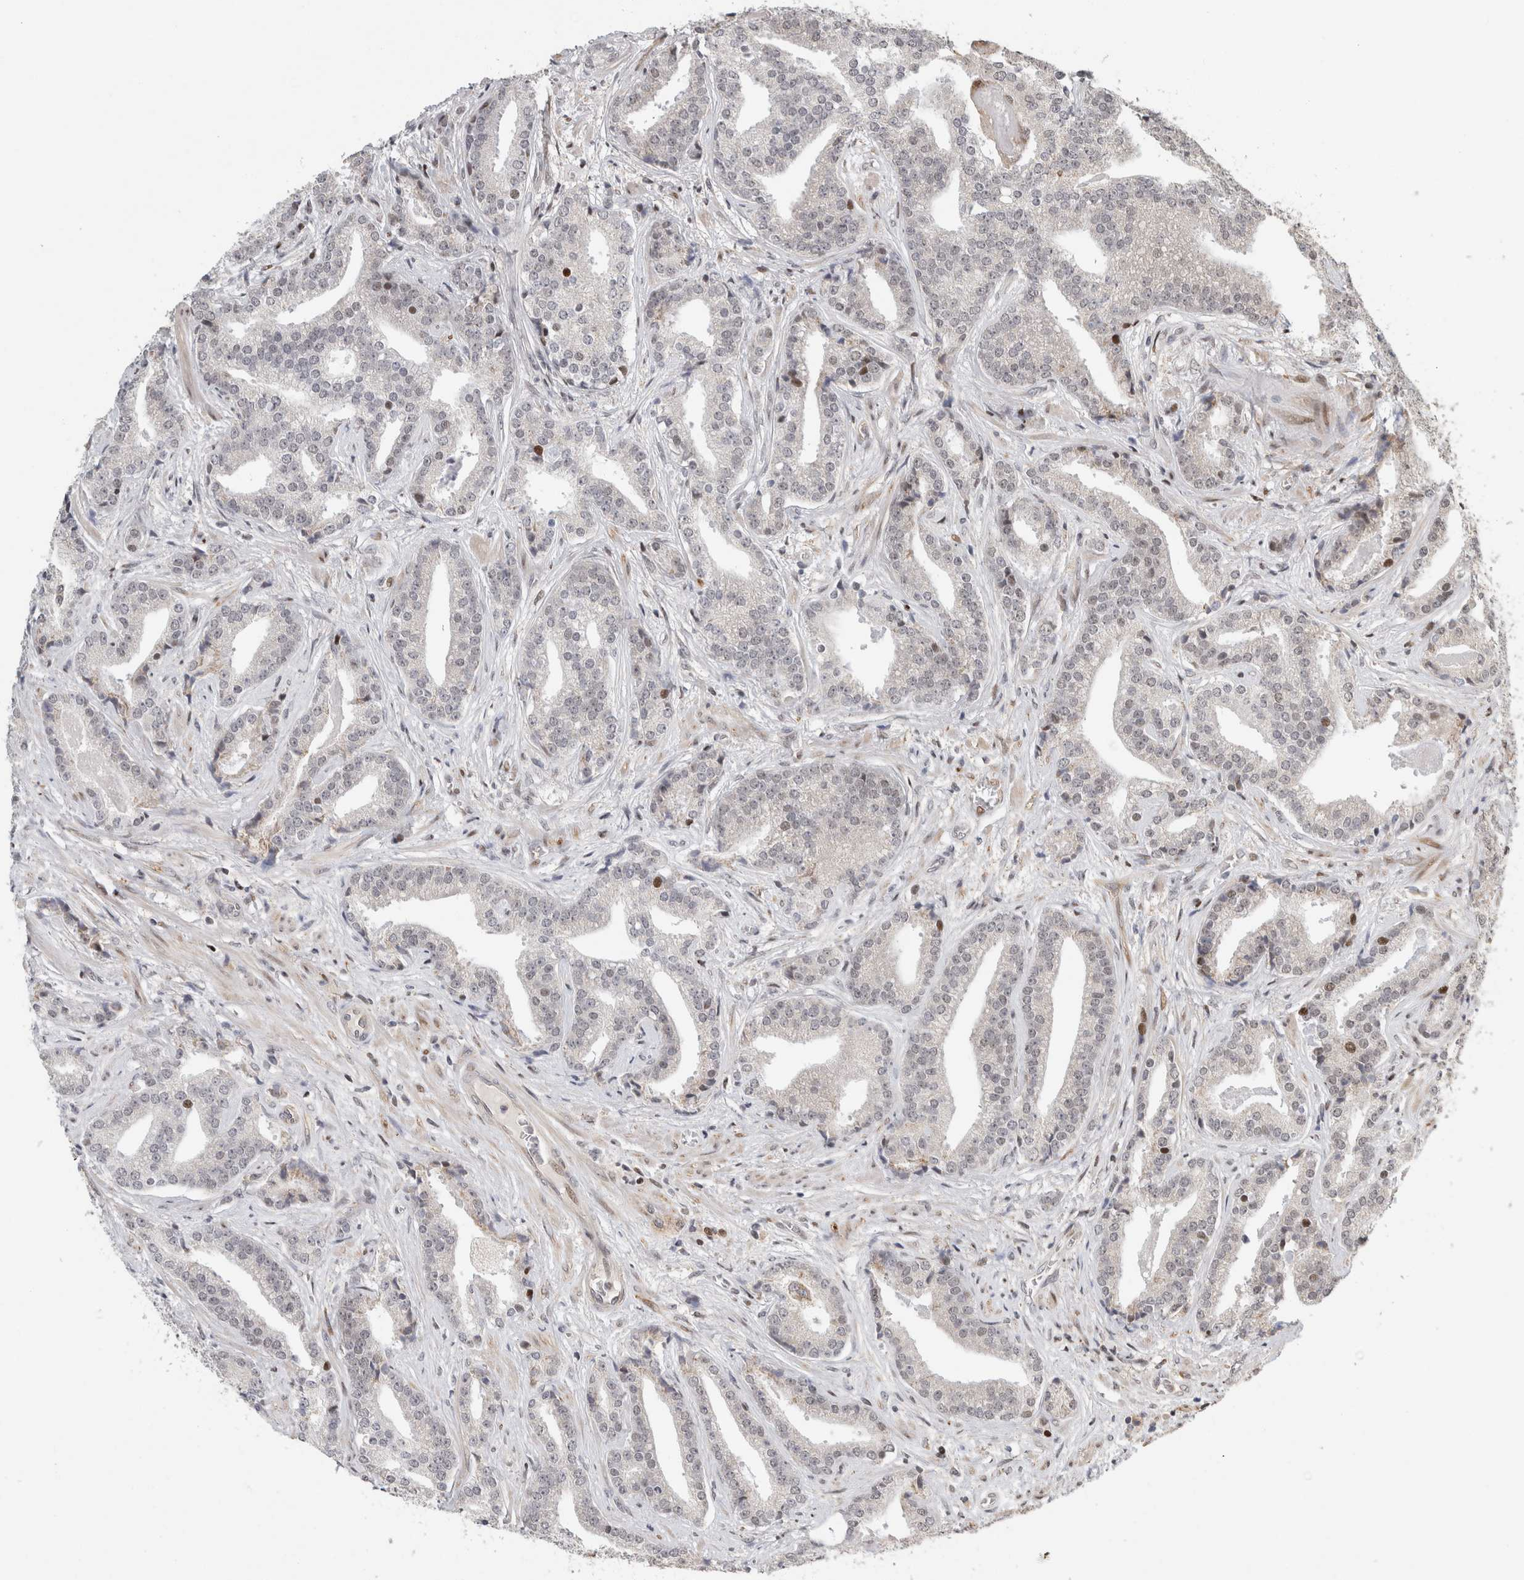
{"staining": {"intensity": "moderate", "quantity": "<25%", "location": "nuclear"}, "tissue": "prostate cancer", "cell_type": "Tumor cells", "image_type": "cancer", "snomed": [{"axis": "morphology", "description": "Adenocarcinoma, Low grade"}, {"axis": "topography", "description": "Prostate"}], "caption": "This is an image of immunohistochemistry (IHC) staining of prostate cancer (adenocarcinoma (low-grade)), which shows moderate expression in the nuclear of tumor cells.", "gene": "C8orf58", "patient": {"sex": "male", "age": 67}}